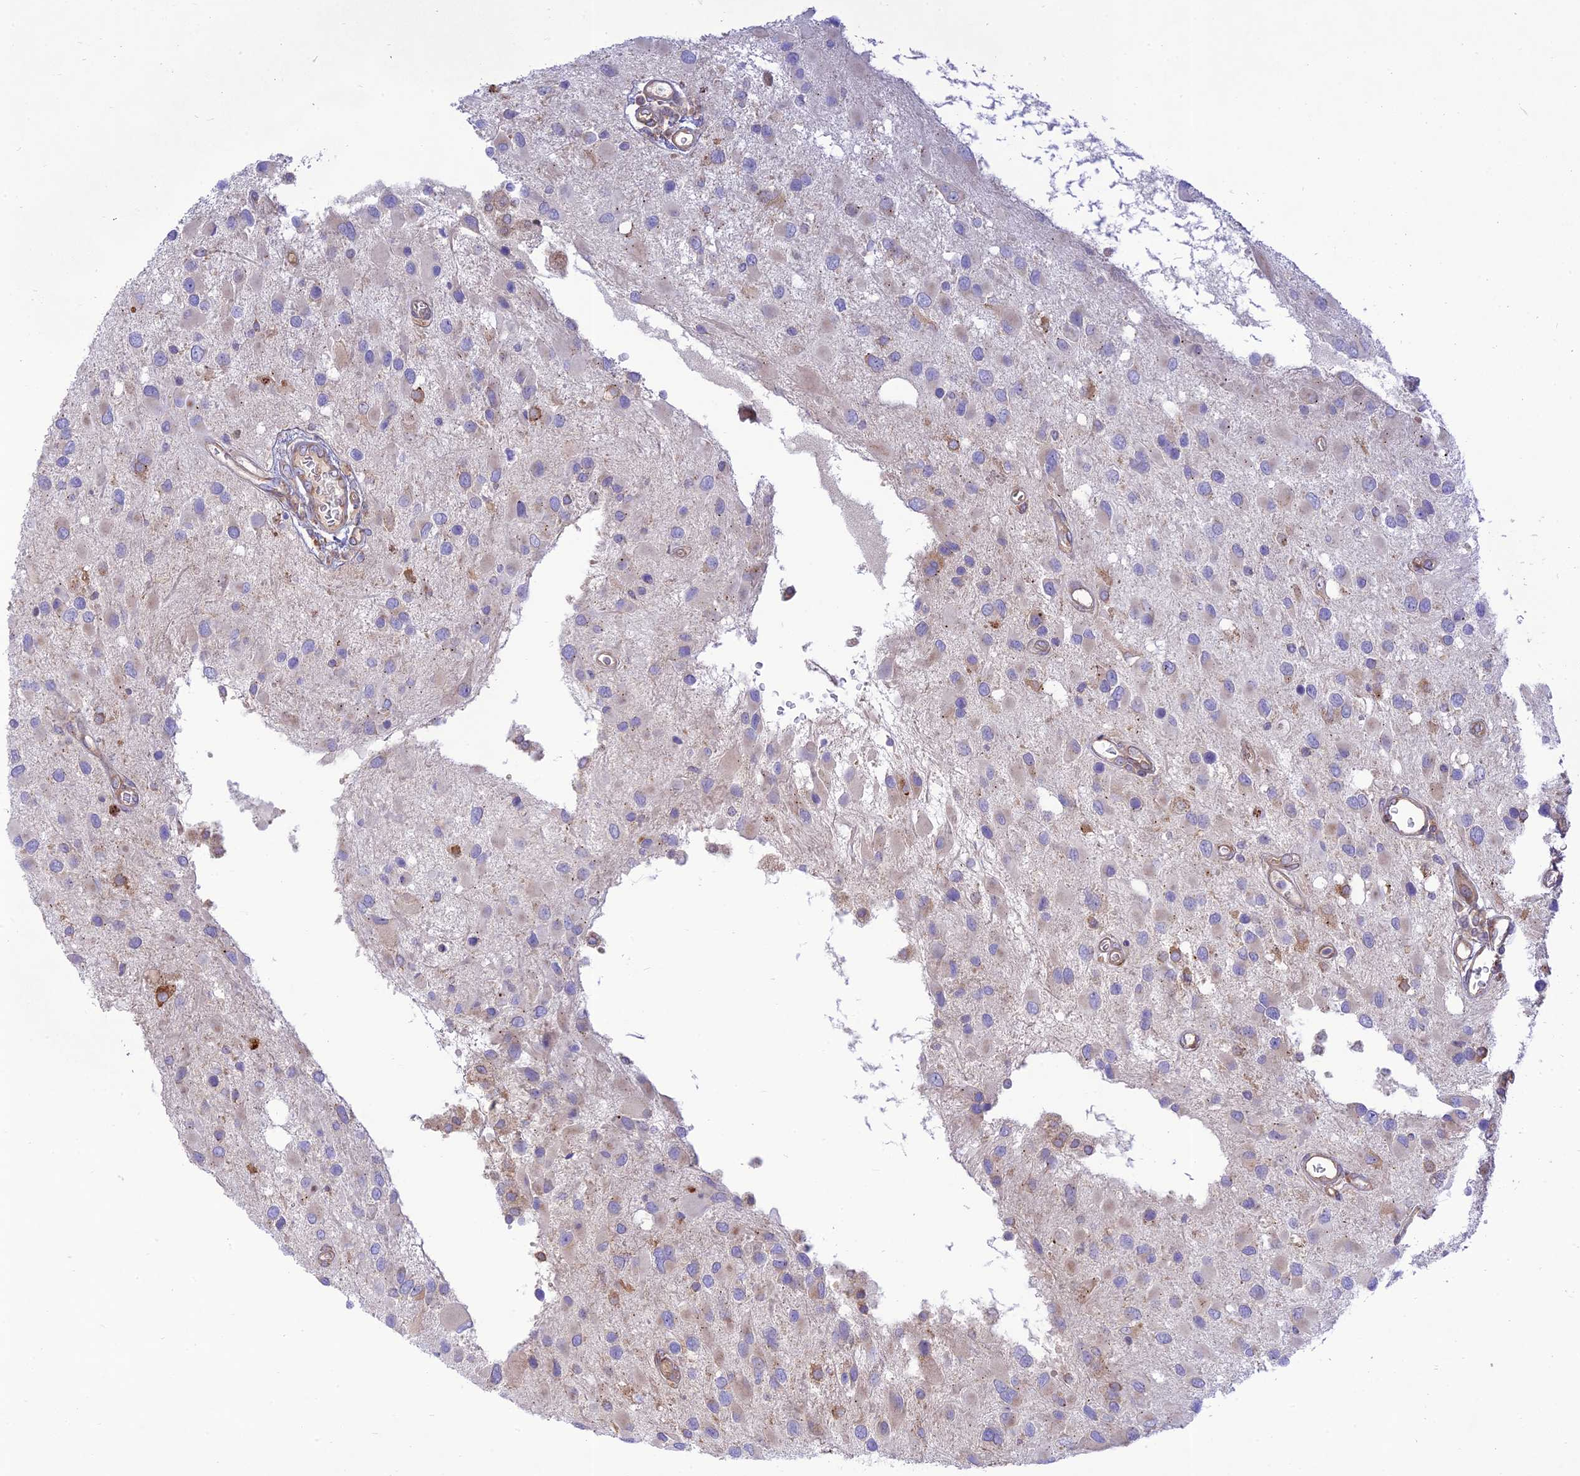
{"staining": {"intensity": "weak", "quantity": "<25%", "location": "cytoplasmic/membranous"}, "tissue": "glioma", "cell_type": "Tumor cells", "image_type": "cancer", "snomed": [{"axis": "morphology", "description": "Glioma, malignant, High grade"}, {"axis": "topography", "description": "Brain"}], "caption": "This is an immunohistochemistry photomicrograph of human glioma. There is no expression in tumor cells.", "gene": "PIMREG", "patient": {"sex": "male", "age": 53}}